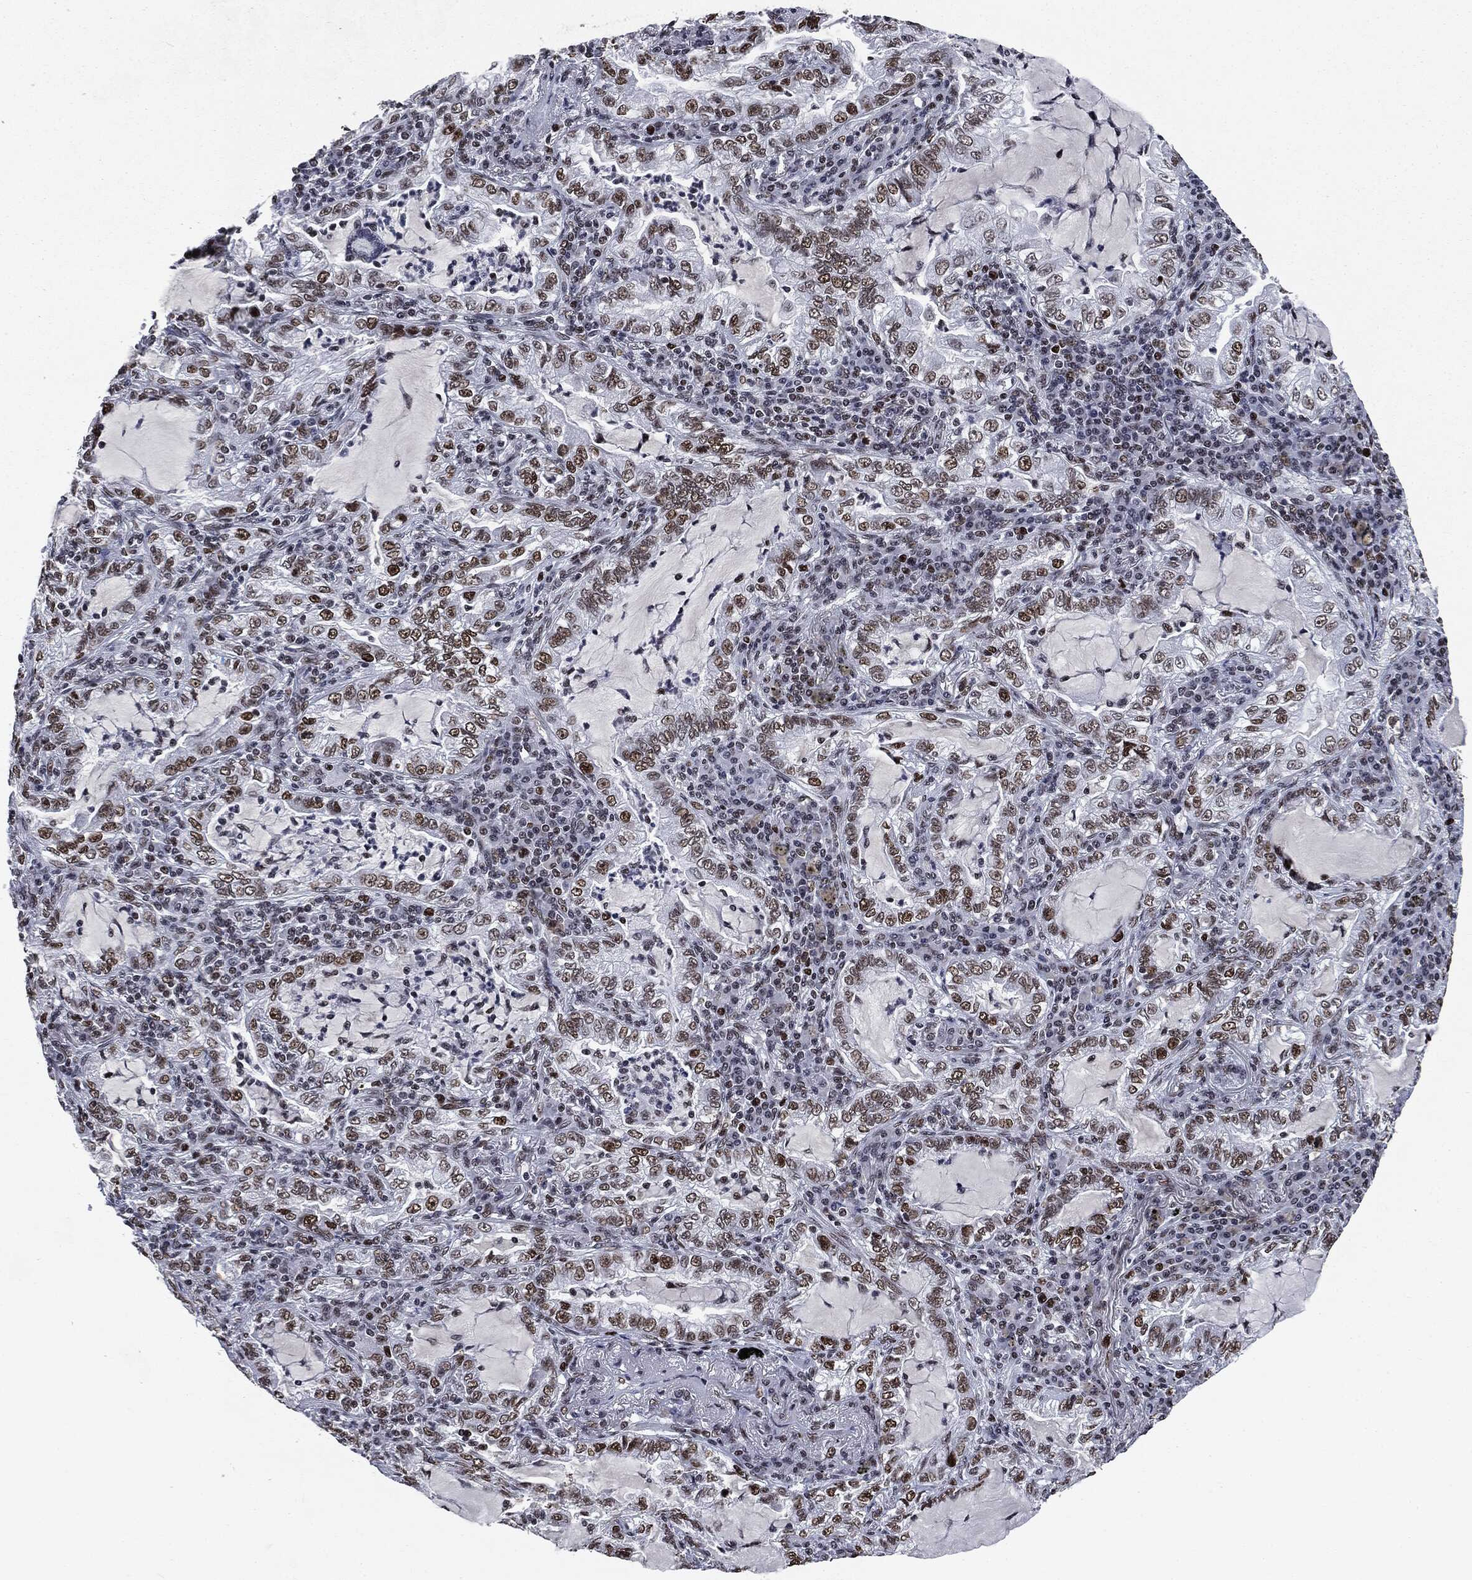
{"staining": {"intensity": "moderate", "quantity": ">75%", "location": "nuclear"}, "tissue": "lung cancer", "cell_type": "Tumor cells", "image_type": "cancer", "snomed": [{"axis": "morphology", "description": "Adenocarcinoma, NOS"}, {"axis": "topography", "description": "Lung"}], "caption": "Lung adenocarcinoma stained for a protein (brown) shows moderate nuclear positive positivity in approximately >75% of tumor cells.", "gene": "MSH2", "patient": {"sex": "female", "age": 73}}